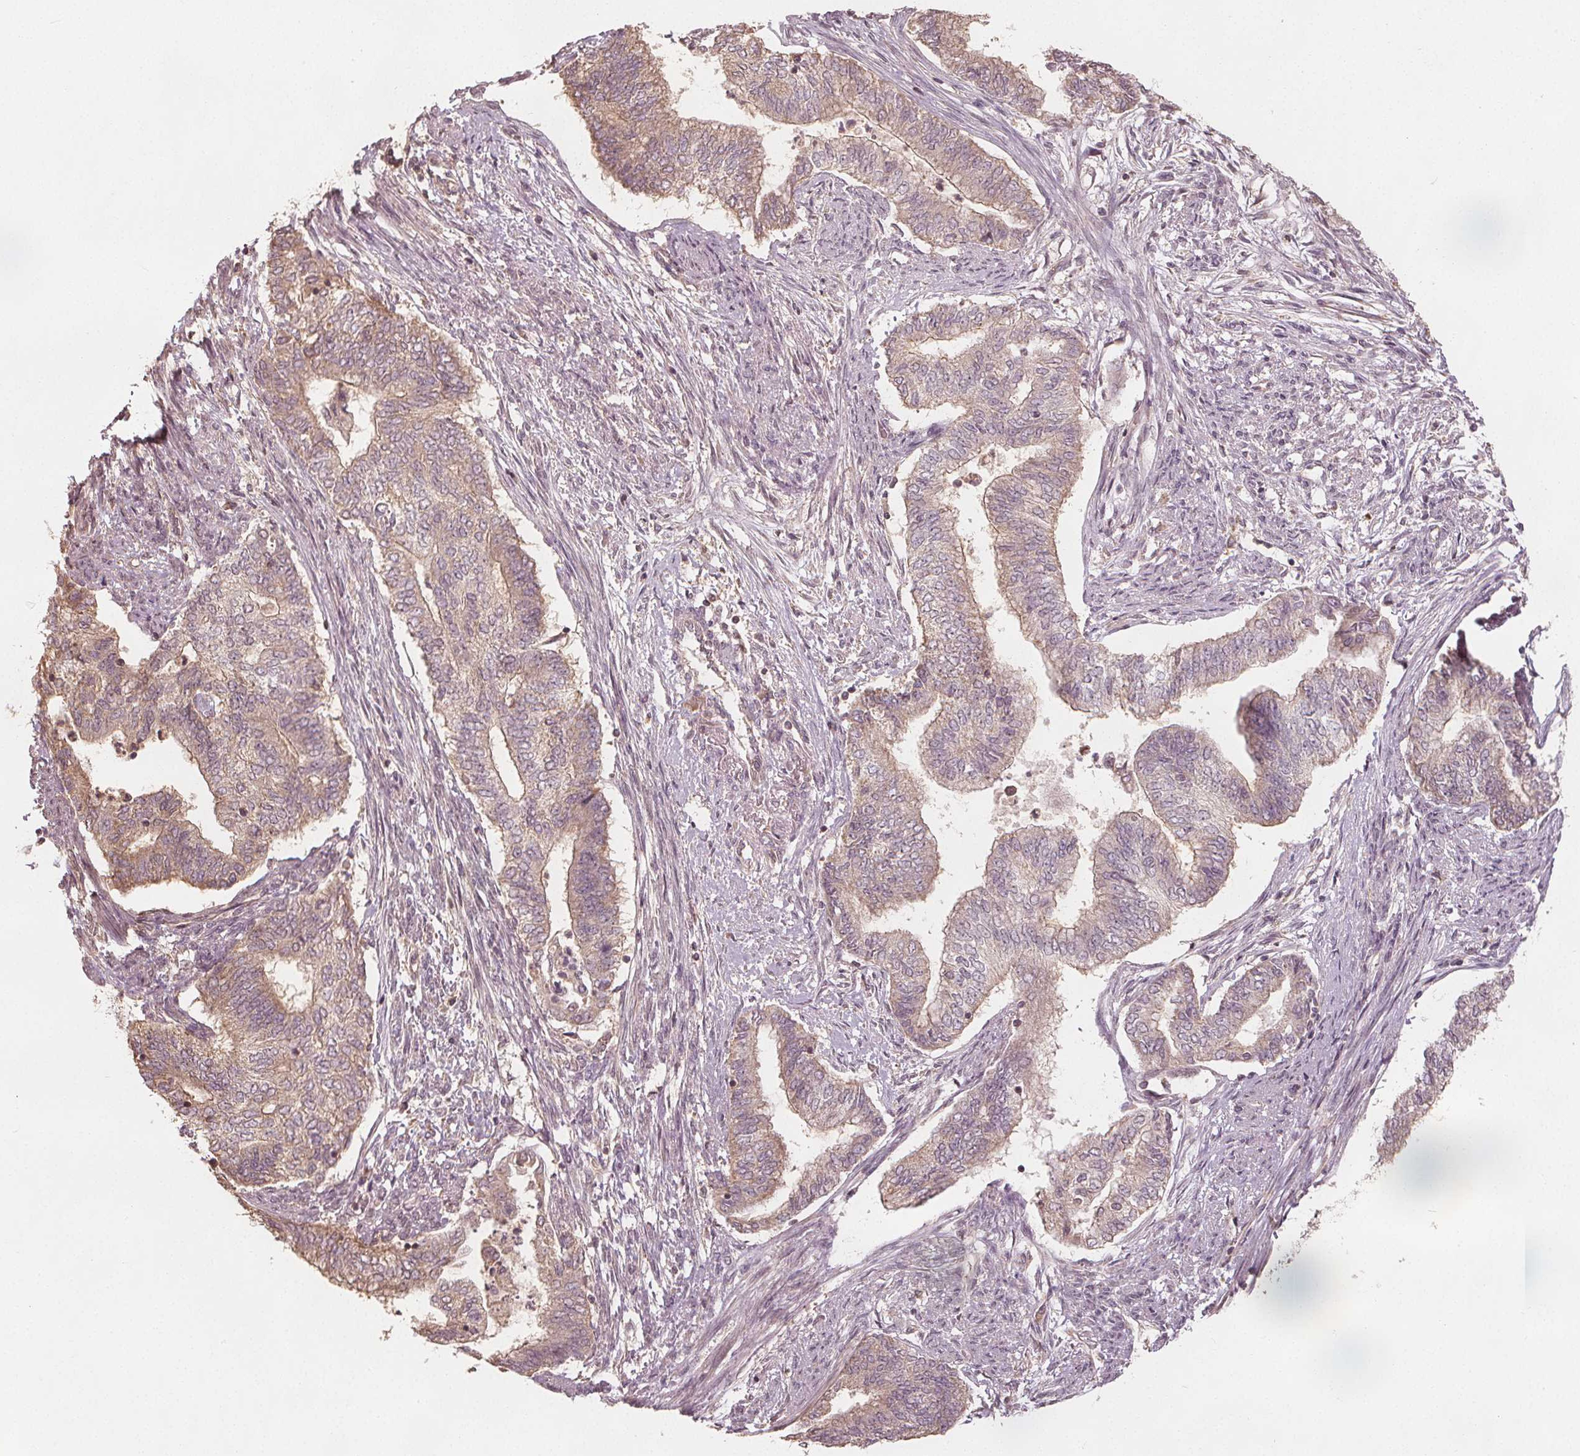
{"staining": {"intensity": "weak", "quantity": "25%-75%", "location": "cytoplasmic/membranous"}, "tissue": "endometrial cancer", "cell_type": "Tumor cells", "image_type": "cancer", "snomed": [{"axis": "morphology", "description": "Adenocarcinoma, NOS"}, {"axis": "topography", "description": "Endometrium"}], "caption": "Immunohistochemistry (IHC) histopathology image of neoplastic tissue: endometrial cancer (adenocarcinoma) stained using immunohistochemistry (IHC) exhibits low levels of weak protein expression localized specifically in the cytoplasmic/membranous of tumor cells, appearing as a cytoplasmic/membranous brown color.", "gene": "GNB2", "patient": {"sex": "female", "age": 65}}